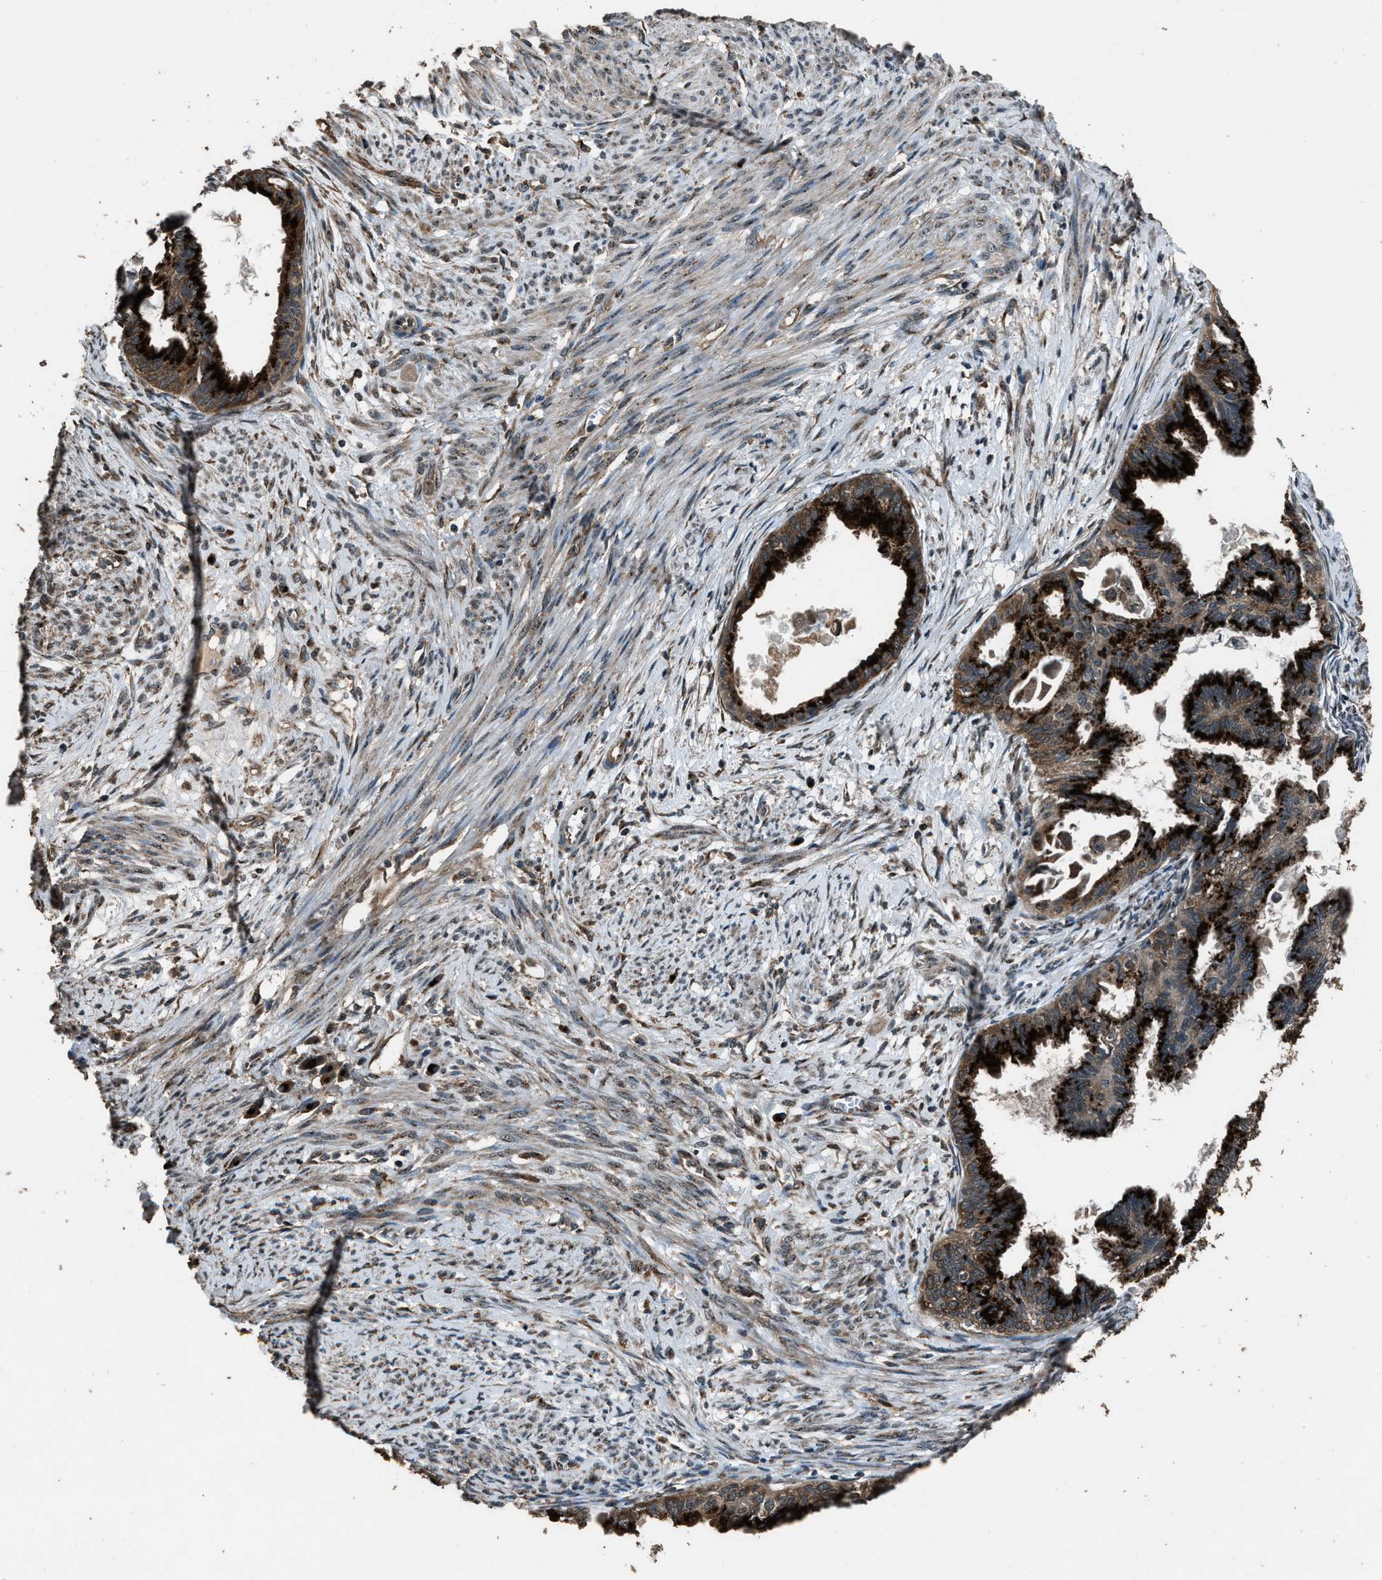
{"staining": {"intensity": "strong", "quantity": ">75%", "location": "cytoplasmic/membranous"}, "tissue": "cervical cancer", "cell_type": "Tumor cells", "image_type": "cancer", "snomed": [{"axis": "morphology", "description": "Normal tissue, NOS"}, {"axis": "morphology", "description": "Adenocarcinoma, NOS"}, {"axis": "topography", "description": "Cervix"}, {"axis": "topography", "description": "Endometrium"}], "caption": "Human cervical cancer (adenocarcinoma) stained with a brown dye reveals strong cytoplasmic/membranous positive expression in about >75% of tumor cells.", "gene": "SLC38A10", "patient": {"sex": "female", "age": 86}}